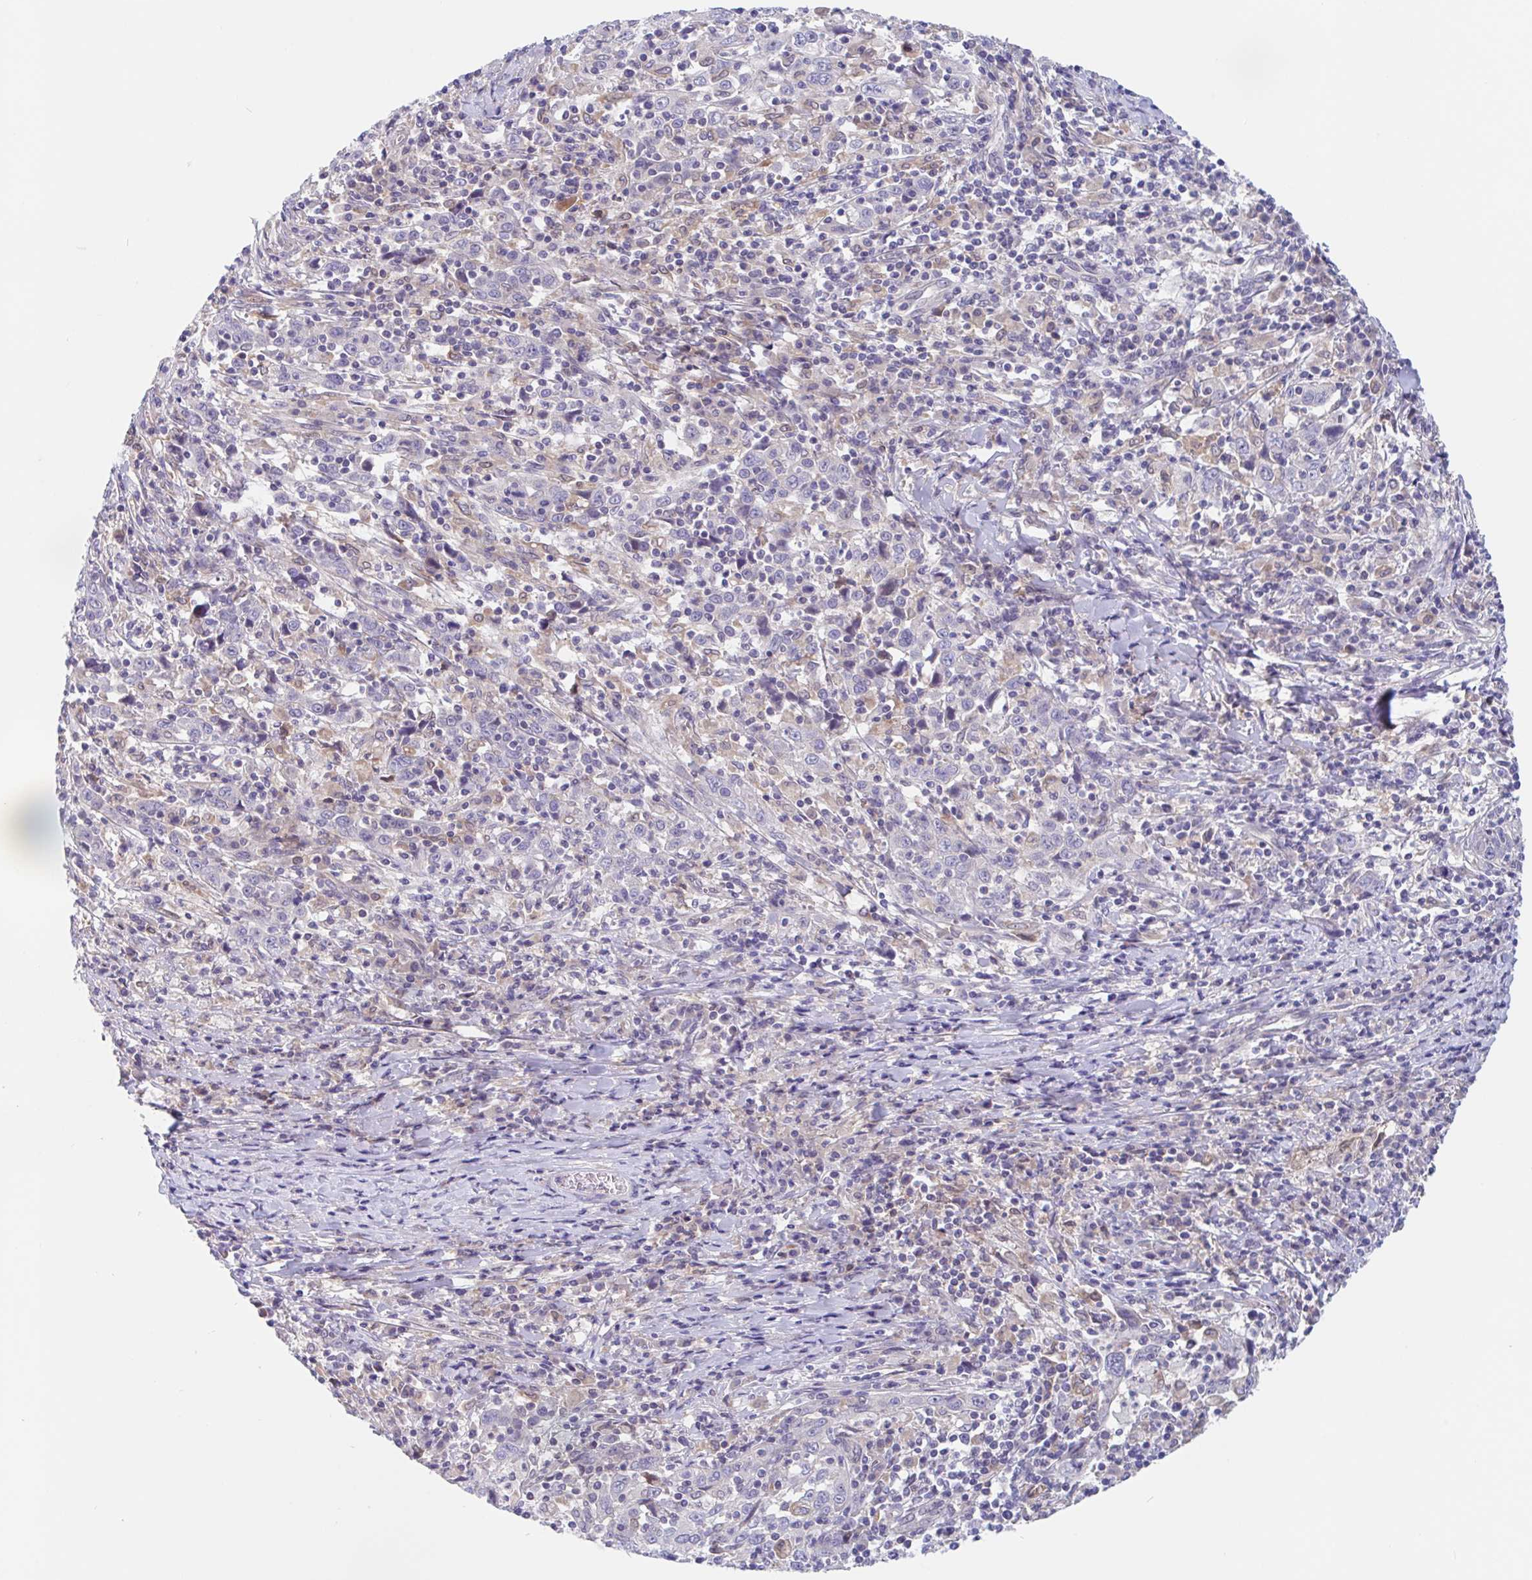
{"staining": {"intensity": "negative", "quantity": "none", "location": "none"}, "tissue": "cervical cancer", "cell_type": "Tumor cells", "image_type": "cancer", "snomed": [{"axis": "morphology", "description": "Squamous cell carcinoma, NOS"}, {"axis": "topography", "description": "Cervix"}], "caption": "DAB immunohistochemical staining of human cervical squamous cell carcinoma displays no significant expression in tumor cells. The staining was performed using DAB (3,3'-diaminobenzidine) to visualize the protein expression in brown, while the nuclei were stained in blue with hematoxylin (Magnification: 20x).", "gene": "TMEM86A", "patient": {"sex": "female", "age": 46}}